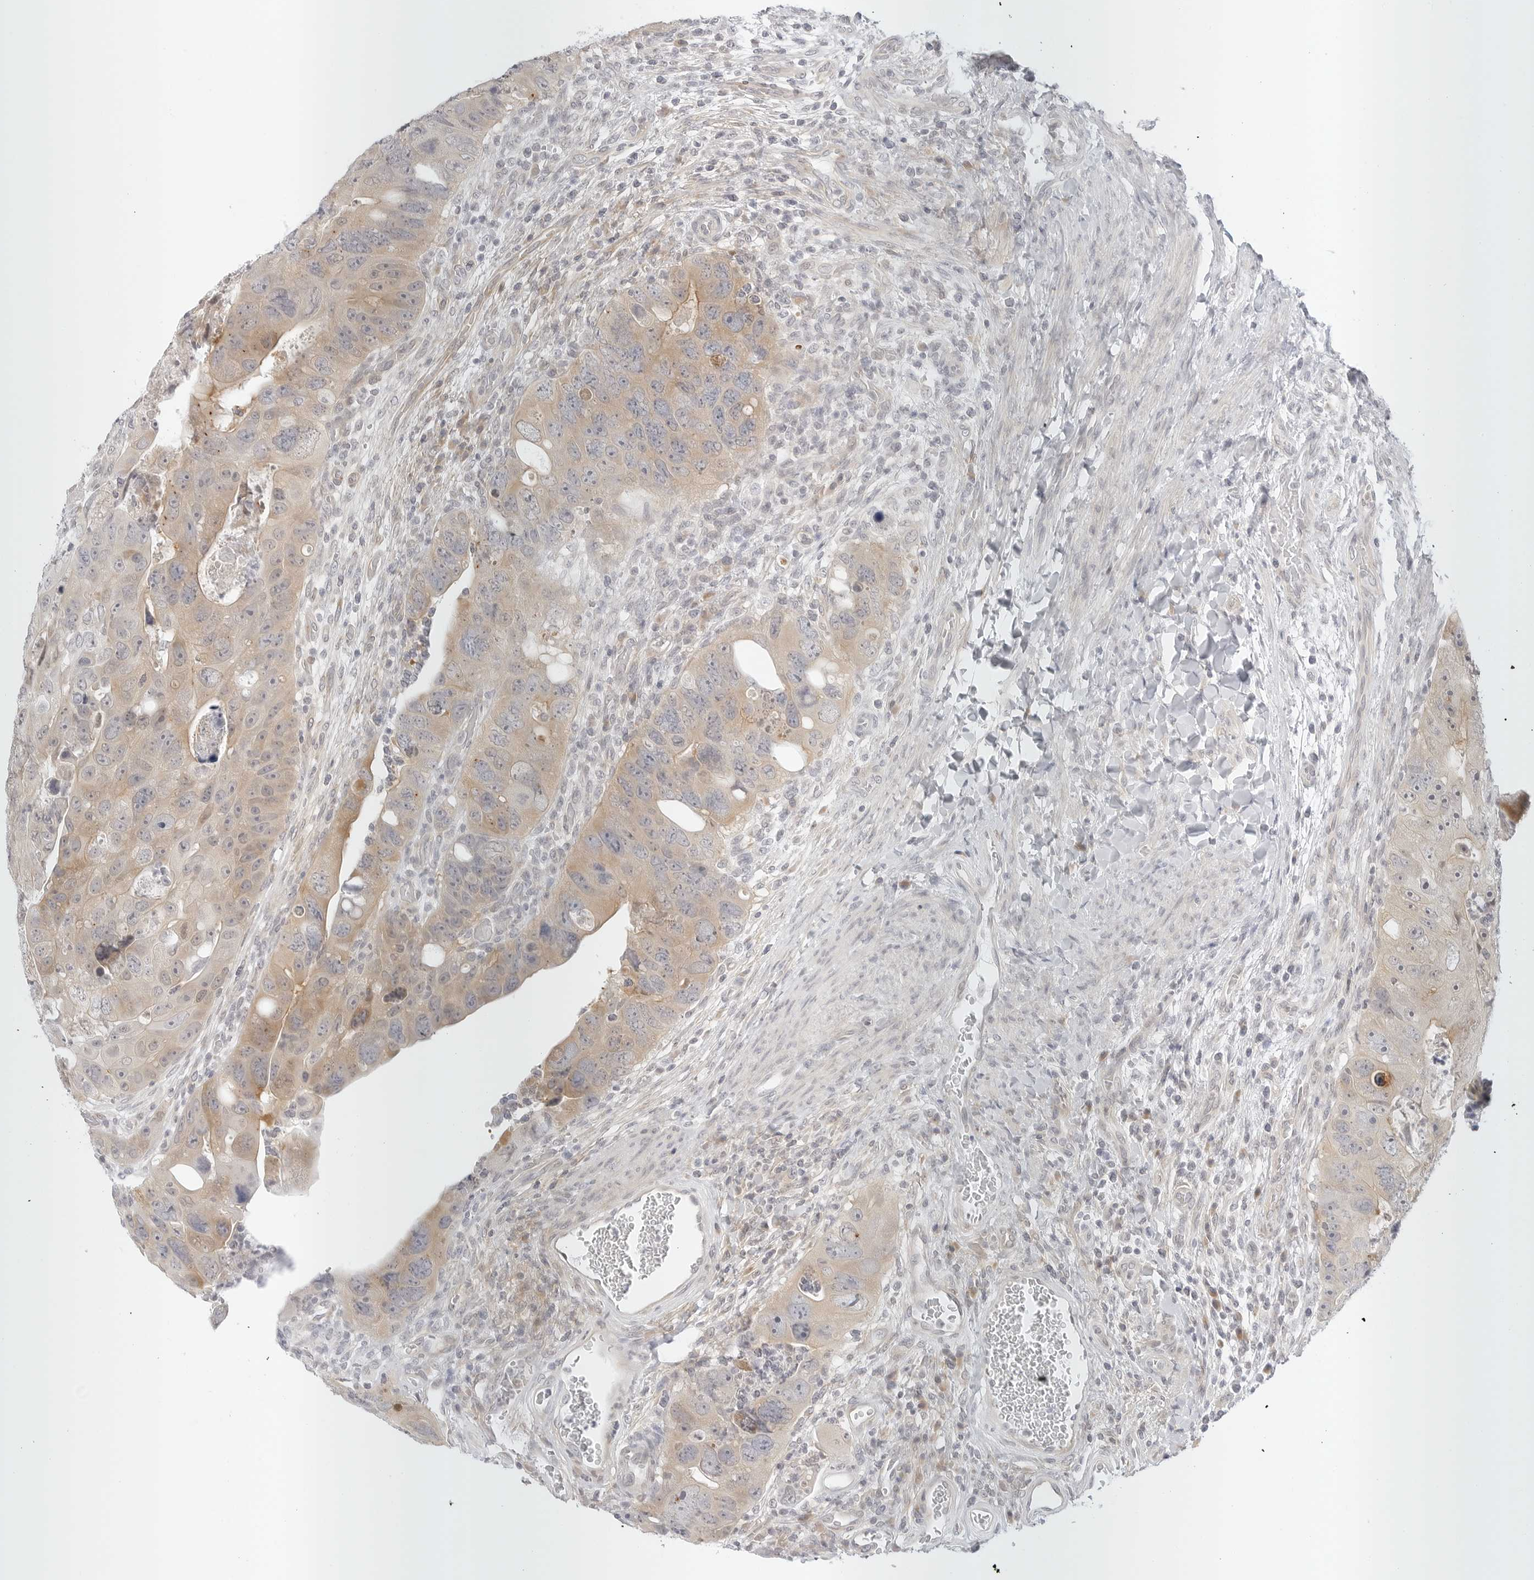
{"staining": {"intensity": "weak", "quantity": ">75%", "location": "cytoplasmic/membranous"}, "tissue": "colorectal cancer", "cell_type": "Tumor cells", "image_type": "cancer", "snomed": [{"axis": "morphology", "description": "Adenocarcinoma, NOS"}, {"axis": "topography", "description": "Rectum"}], "caption": "Adenocarcinoma (colorectal) was stained to show a protein in brown. There is low levels of weak cytoplasmic/membranous expression in about >75% of tumor cells. The protein is stained brown, and the nuclei are stained in blue (DAB IHC with brightfield microscopy, high magnification).", "gene": "TCP1", "patient": {"sex": "male", "age": 59}}